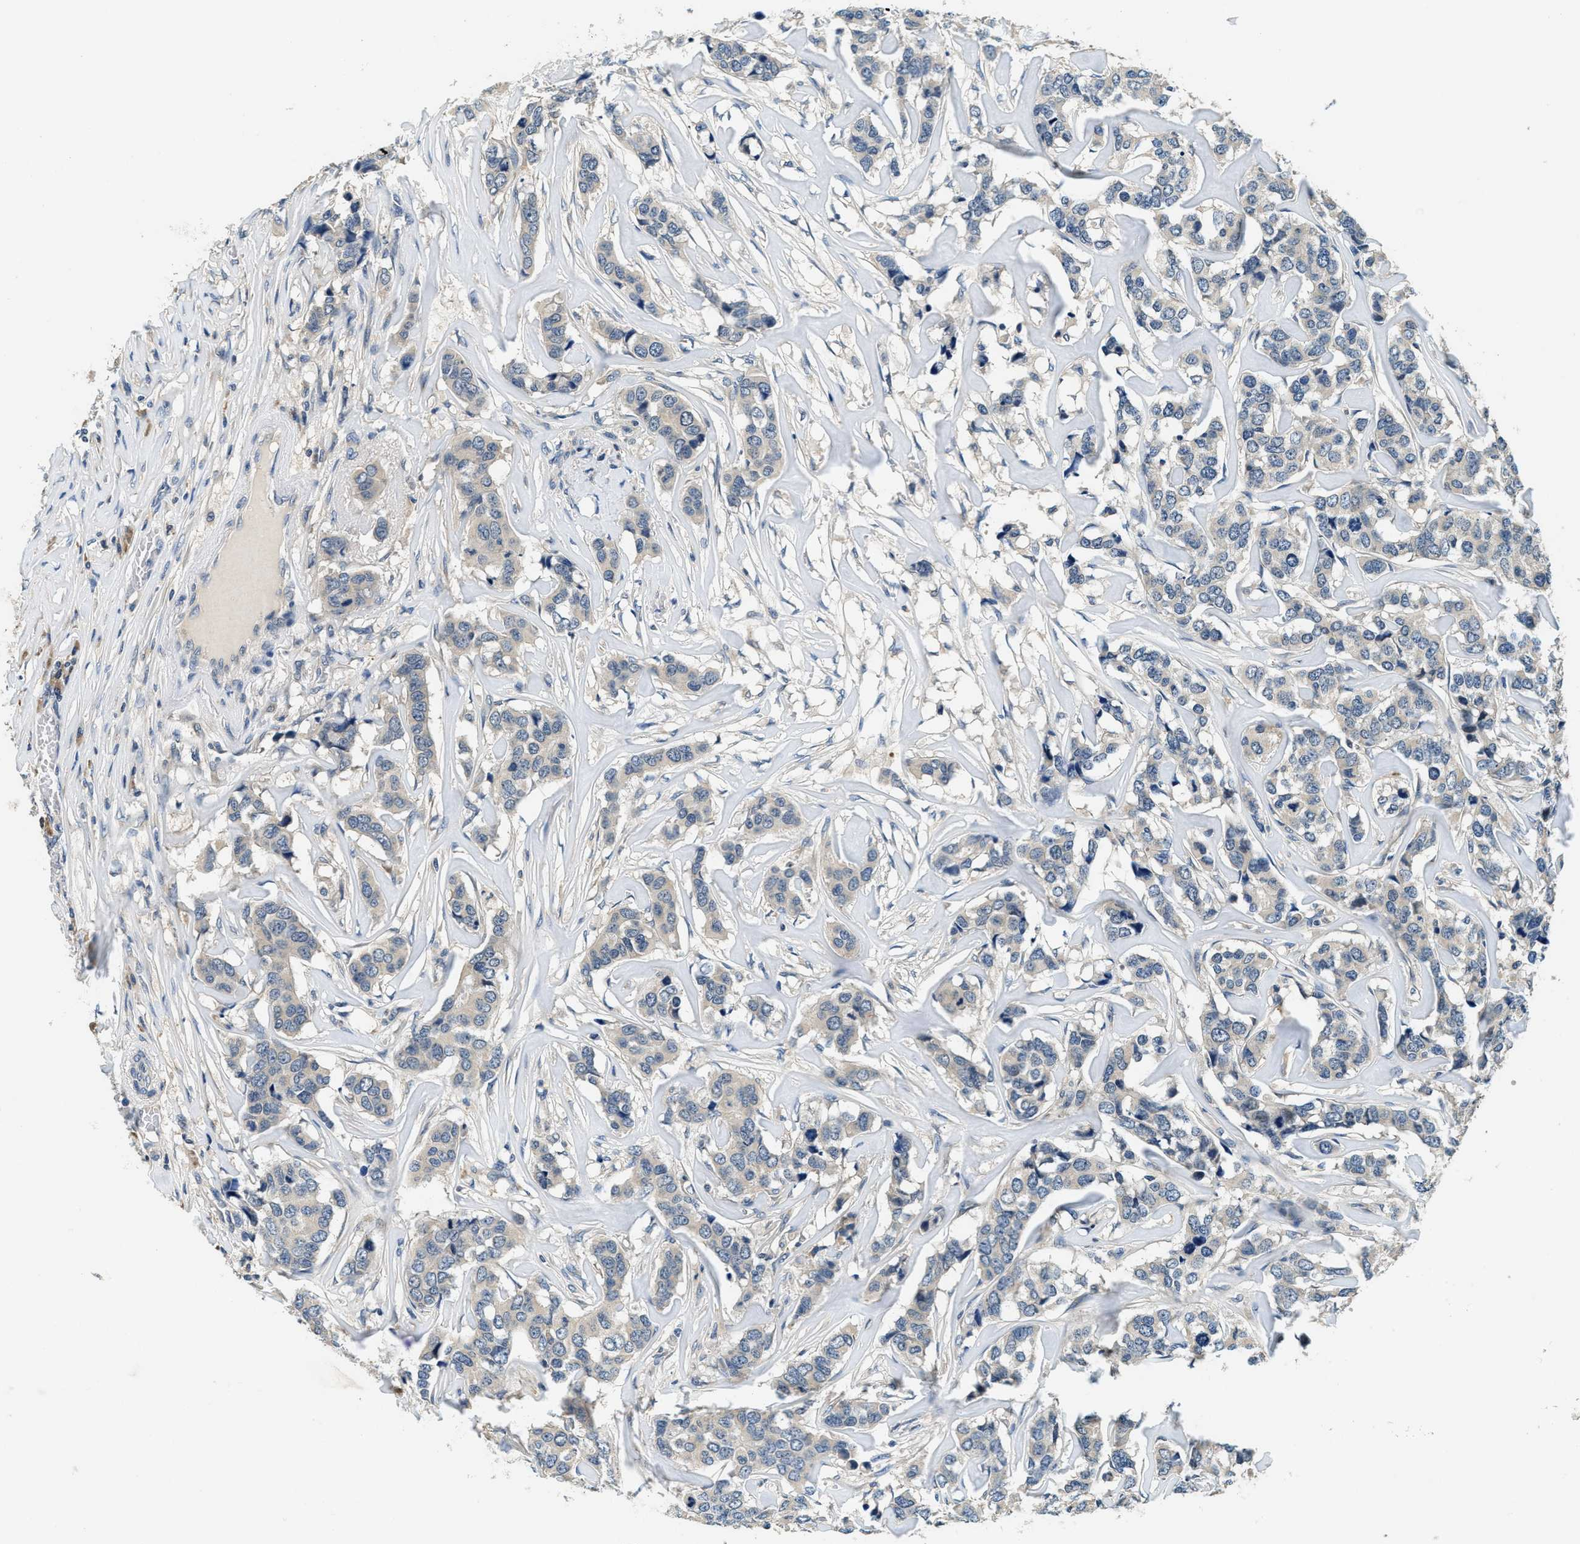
{"staining": {"intensity": "weak", "quantity": "<25%", "location": "cytoplasmic/membranous"}, "tissue": "breast cancer", "cell_type": "Tumor cells", "image_type": "cancer", "snomed": [{"axis": "morphology", "description": "Lobular carcinoma"}, {"axis": "topography", "description": "Breast"}], "caption": "Protein analysis of breast cancer (lobular carcinoma) exhibits no significant expression in tumor cells.", "gene": "ALDH3A2", "patient": {"sex": "female", "age": 59}}